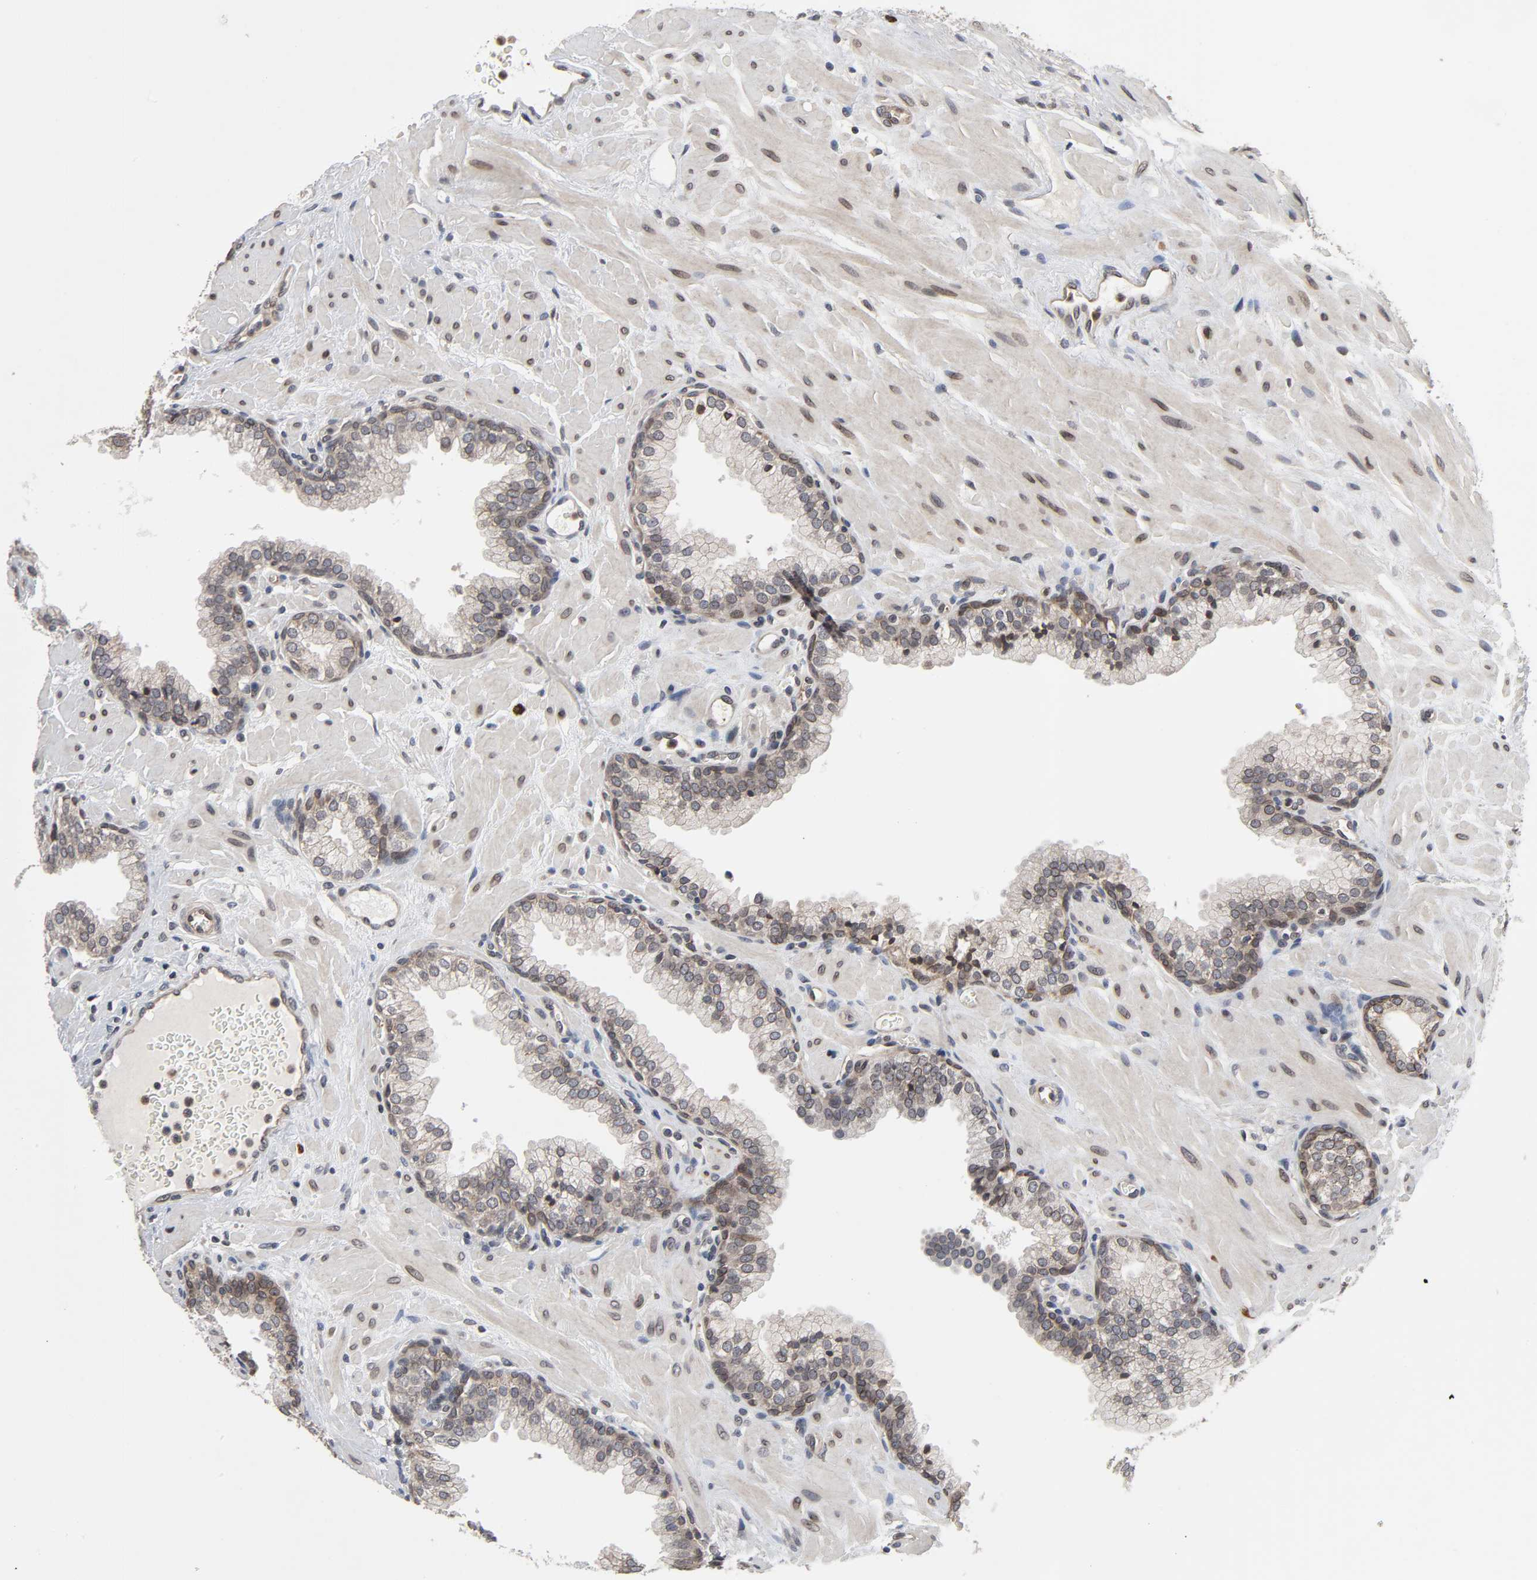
{"staining": {"intensity": "moderate", "quantity": ">75%", "location": "cytoplasmic/membranous,nuclear"}, "tissue": "prostate", "cell_type": "Glandular cells", "image_type": "normal", "snomed": [{"axis": "morphology", "description": "Normal tissue, NOS"}, {"axis": "topography", "description": "Prostate"}], "caption": "DAB (3,3'-diaminobenzidine) immunohistochemical staining of benign human prostate displays moderate cytoplasmic/membranous,nuclear protein expression in approximately >75% of glandular cells. The staining is performed using DAB (3,3'-diaminobenzidine) brown chromogen to label protein expression. The nuclei are counter-stained blue using hematoxylin.", "gene": "CCDC175", "patient": {"sex": "male", "age": 60}}